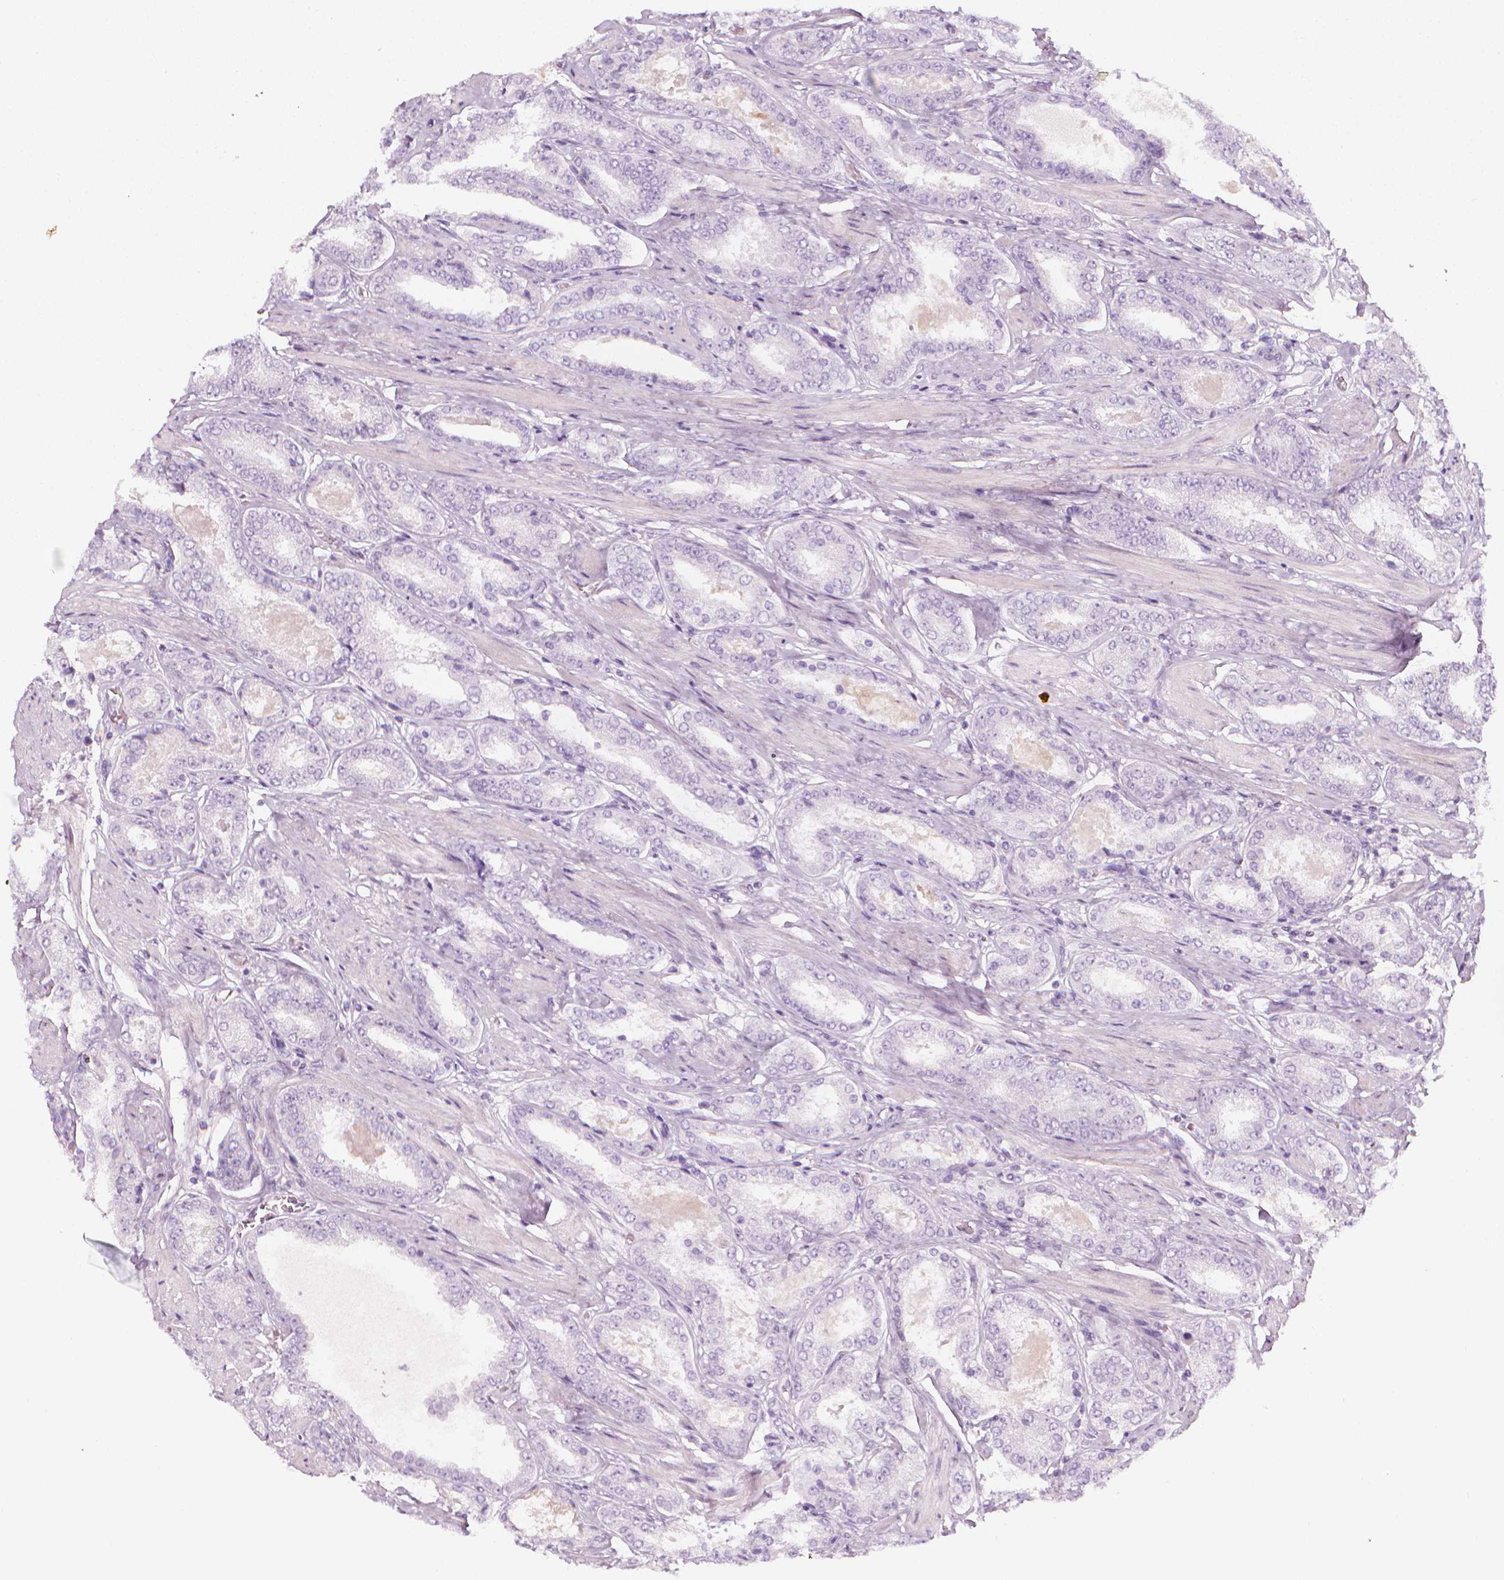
{"staining": {"intensity": "negative", "quantity": "none", "location": "none"}, "tissue": "prostate cancer", "cell_type": "Tumor cells", "image_type": "cancer", "snomed": [{"axis": "morphology", "description": "Adenocarcinoma, High grade"}, {"axis": "topography", "description": "Prostate"}], "caption": "Micrograph shows no protein staining in tumor cells of prostate adenocarcinoma (high-grade) tissue. (Brightfield microscopy of DAB IHC at high magnification).", "gene": "DCAF8L1", "patient": {"sex": "male", "age": 63}}